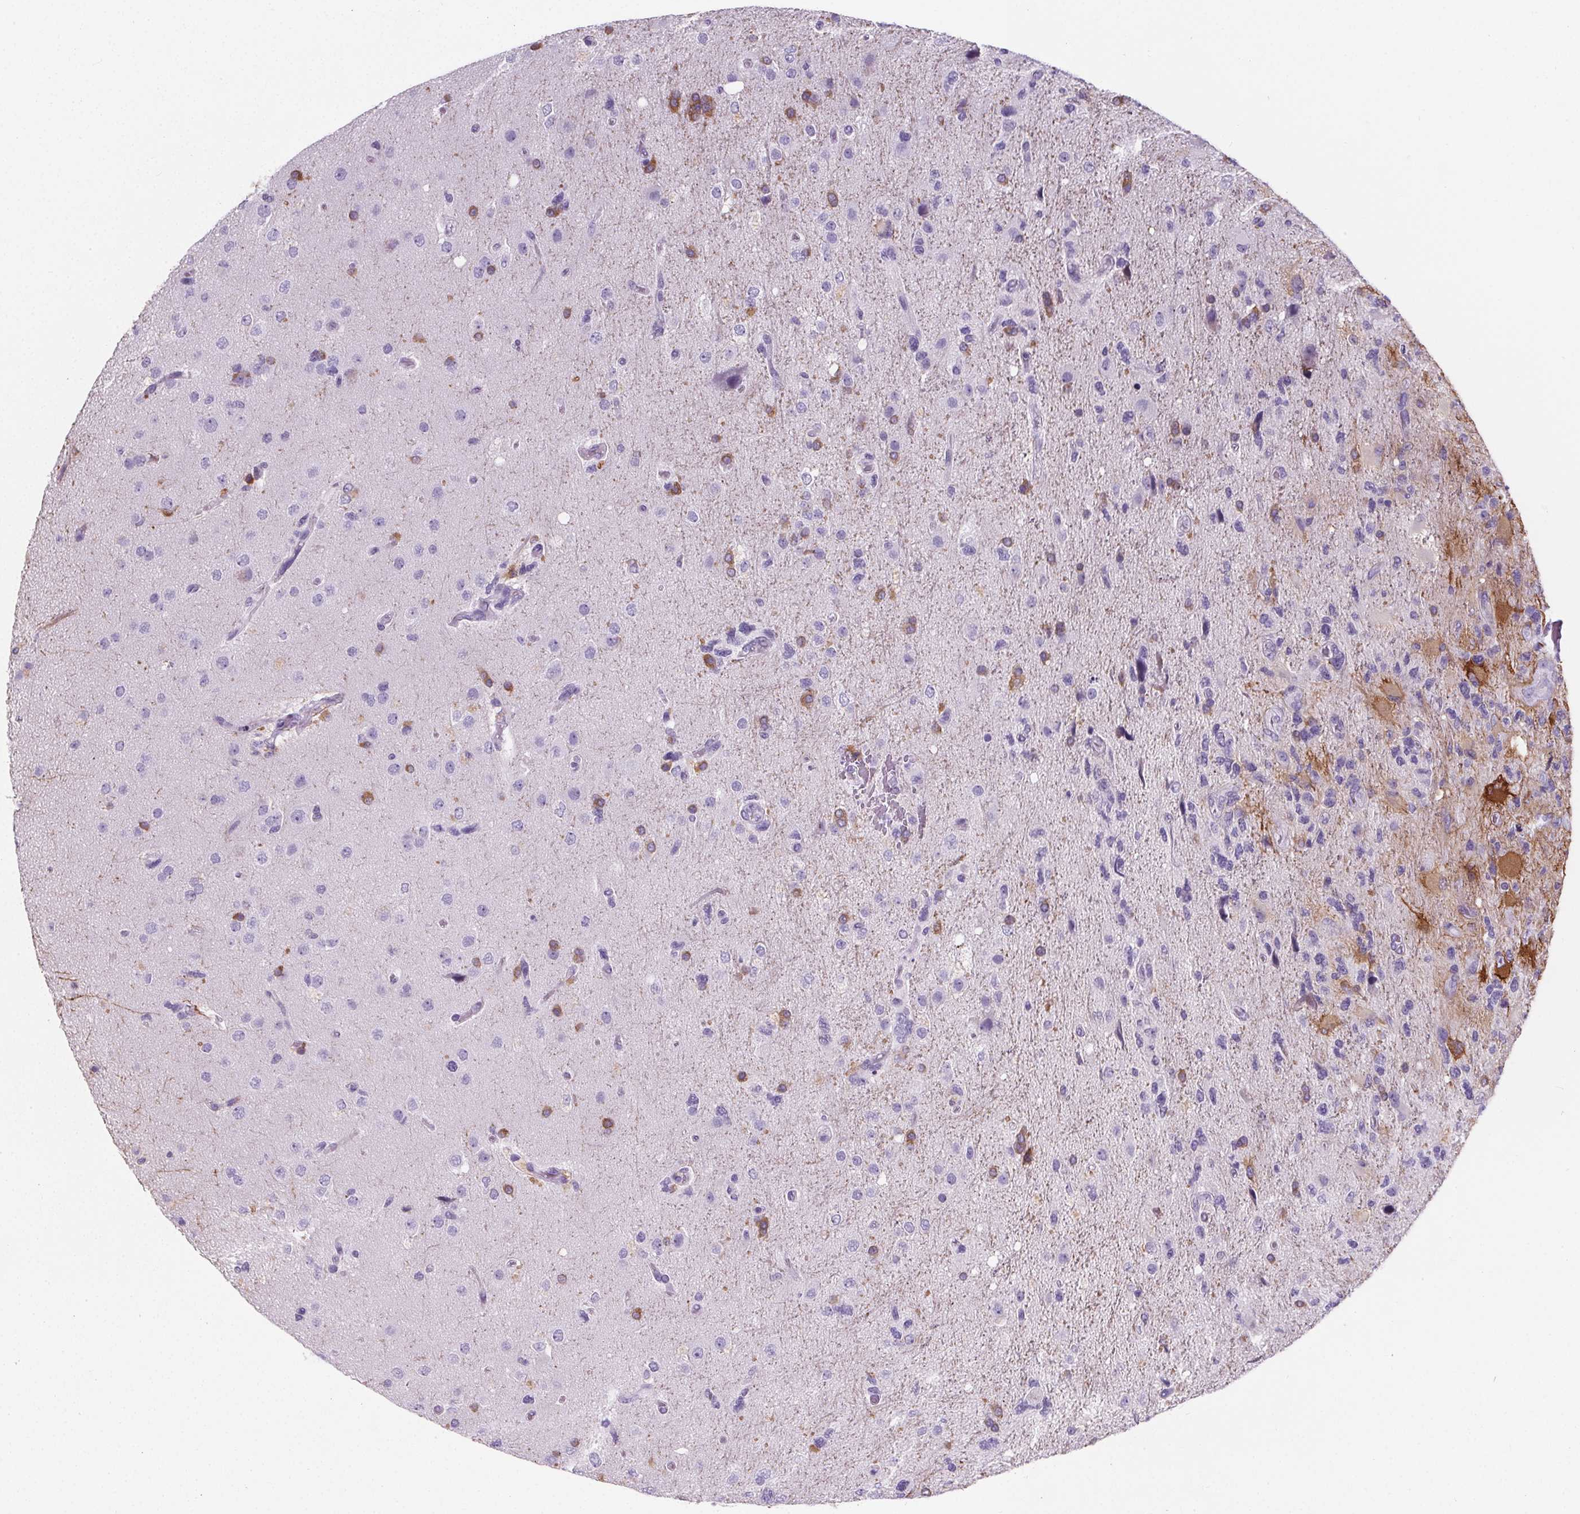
{"staining": {"intensity": "negative", "quantity": "none", "location": "none"}, "tissue": "glioma", "cell_type": "Tumor cells", "image_type": "cancer", "snomed": [{"axis": "morphology", "description": "Glioma, malignant, High grade"}, {"axis": "topography", "description": "Brain"}], "caption": "This is an IHC histopathology image of glioma. There is no positivity in tumor cells.", "gene": "ADRB1", "patient": {"sex": "female", "age": 71}}